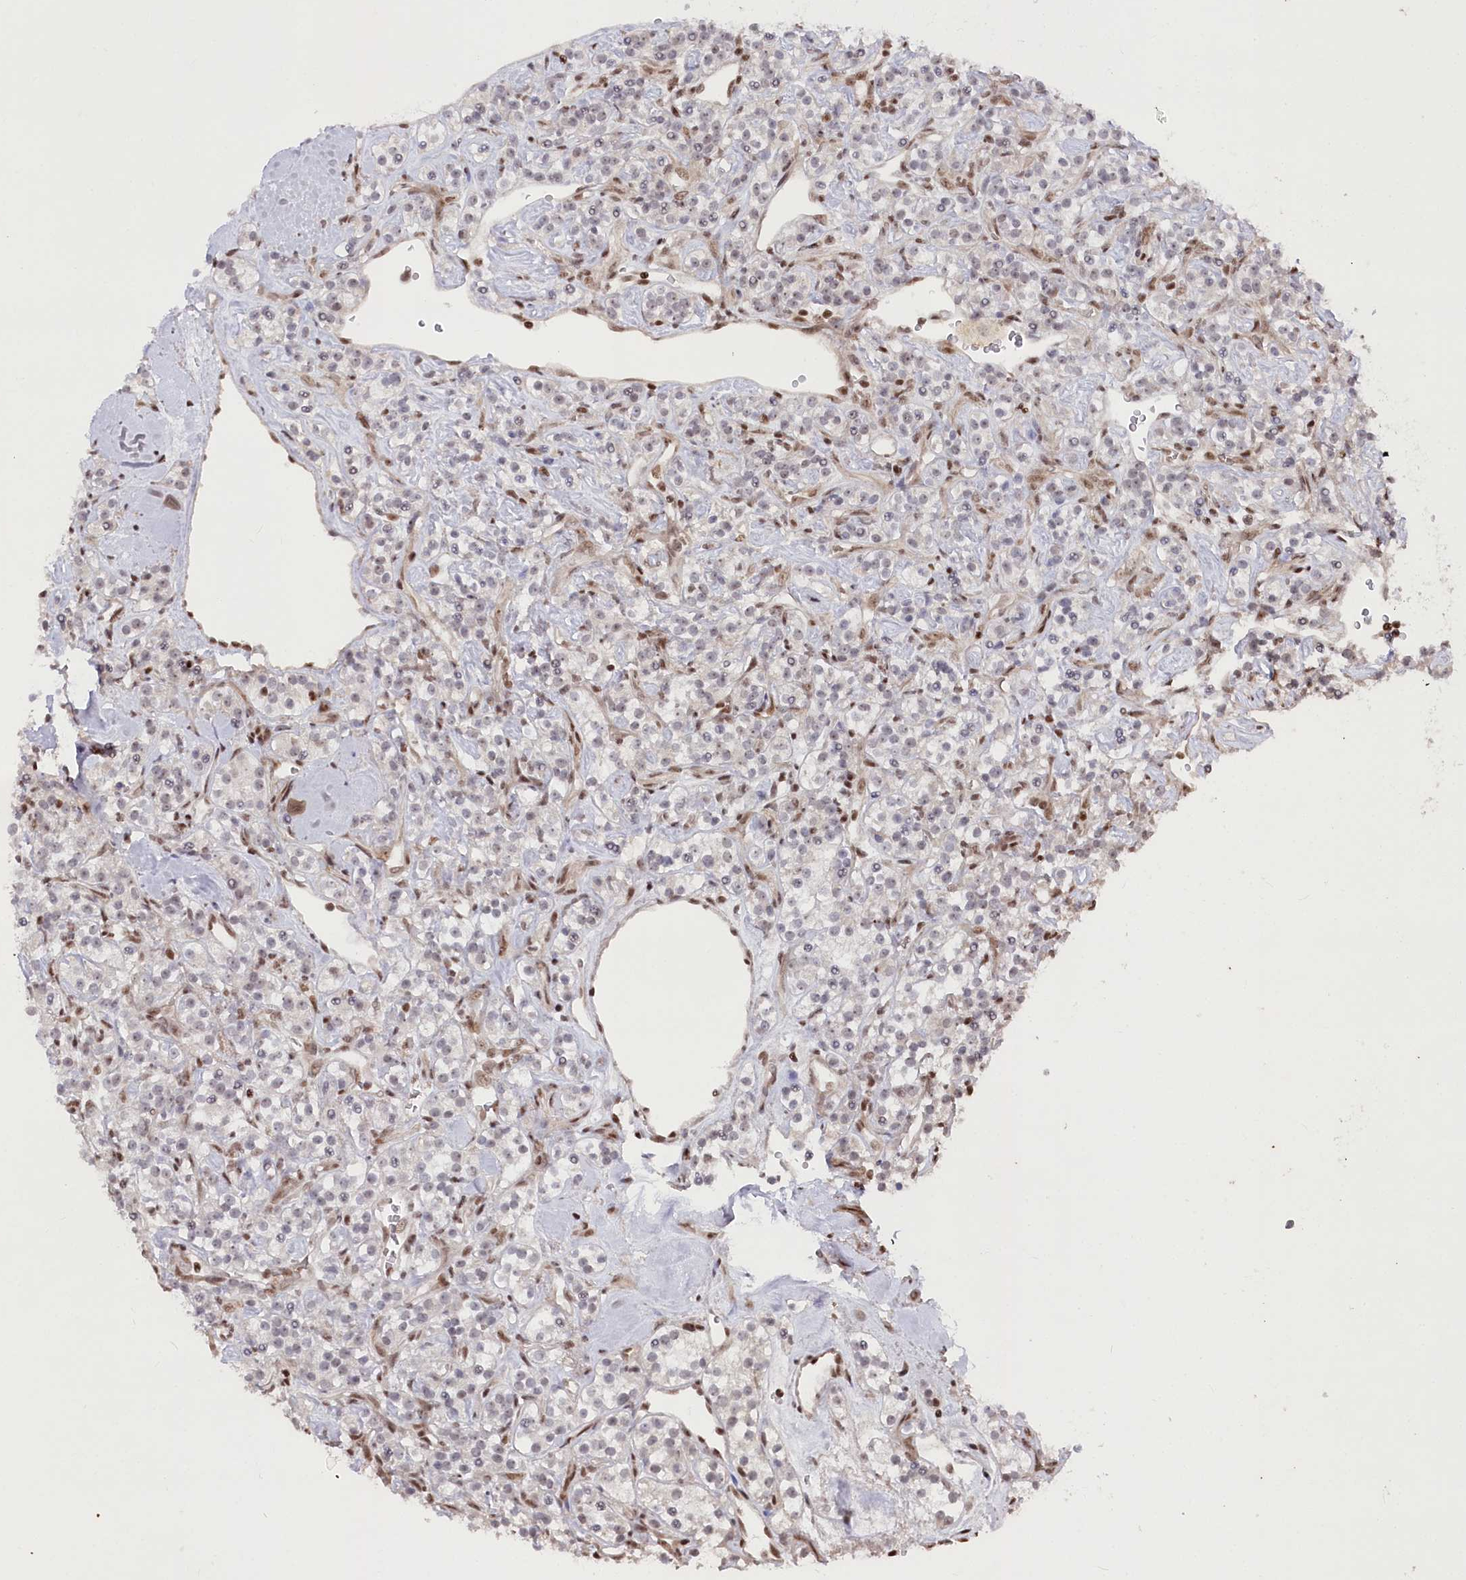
{"staining": {"intensity": "weak", "quantity": "<25%", "location": "nuclear"}, "tissue": "renal cancer", "cell_type": "Tumor cells", "image_type": "cancer", "snomed": [{"axis": "morphology", "description": "Adenocarcinoma, NOS"}, {"axis": "topography", "description": "Kidney"}], "caption": "A histopathology image of renal adenocarcinoma stained for a protein shows no brown staining in tumor cells.", "gene": "CGGBP1", "patient": {"sex": "male", "age": 77}}